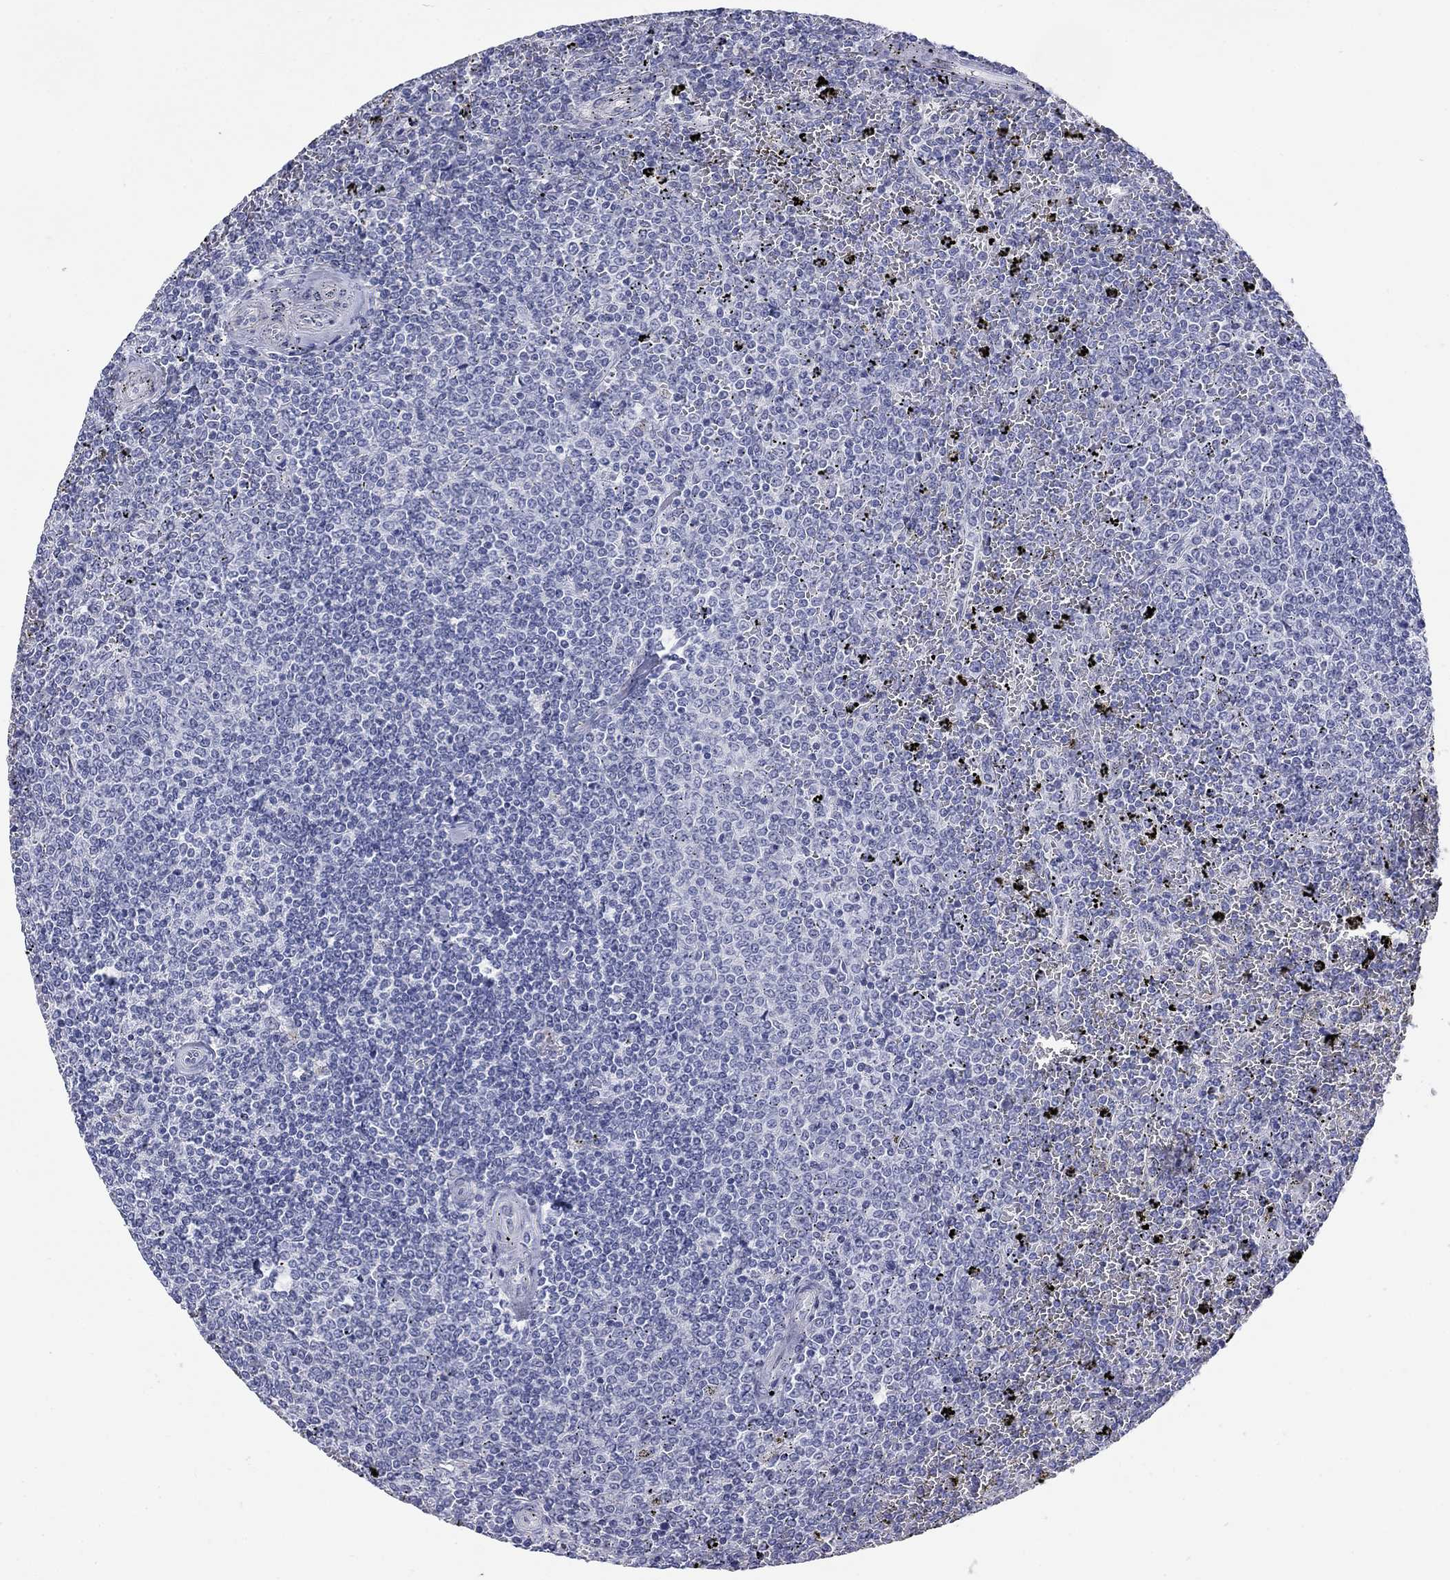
{"staining": {"intensity": "negative", "quantity": "none", "location": "none"}, "tissue": "lymphoma", "cell_type": "Tumor cells", "image_type": "cancer", "snomed": [{"axis": "morphology", "description": "Malignant lymphoma, non-Hodgkin's type, Low grade"}, {"axis": "topography", "description": "Spleen"}], "caption": "The histopathology image displays no significant staining in tumor cells of low-grade malignant lymphoma, non-Hodgkin's type. The staining was performed using DAB to visualize the protein expression in brown, while the nuclei were stained in blue with hematoxylin (Magnification: 20x).", "gene": "ECEL1", "patient": {"sex": "female", "age": 77}}